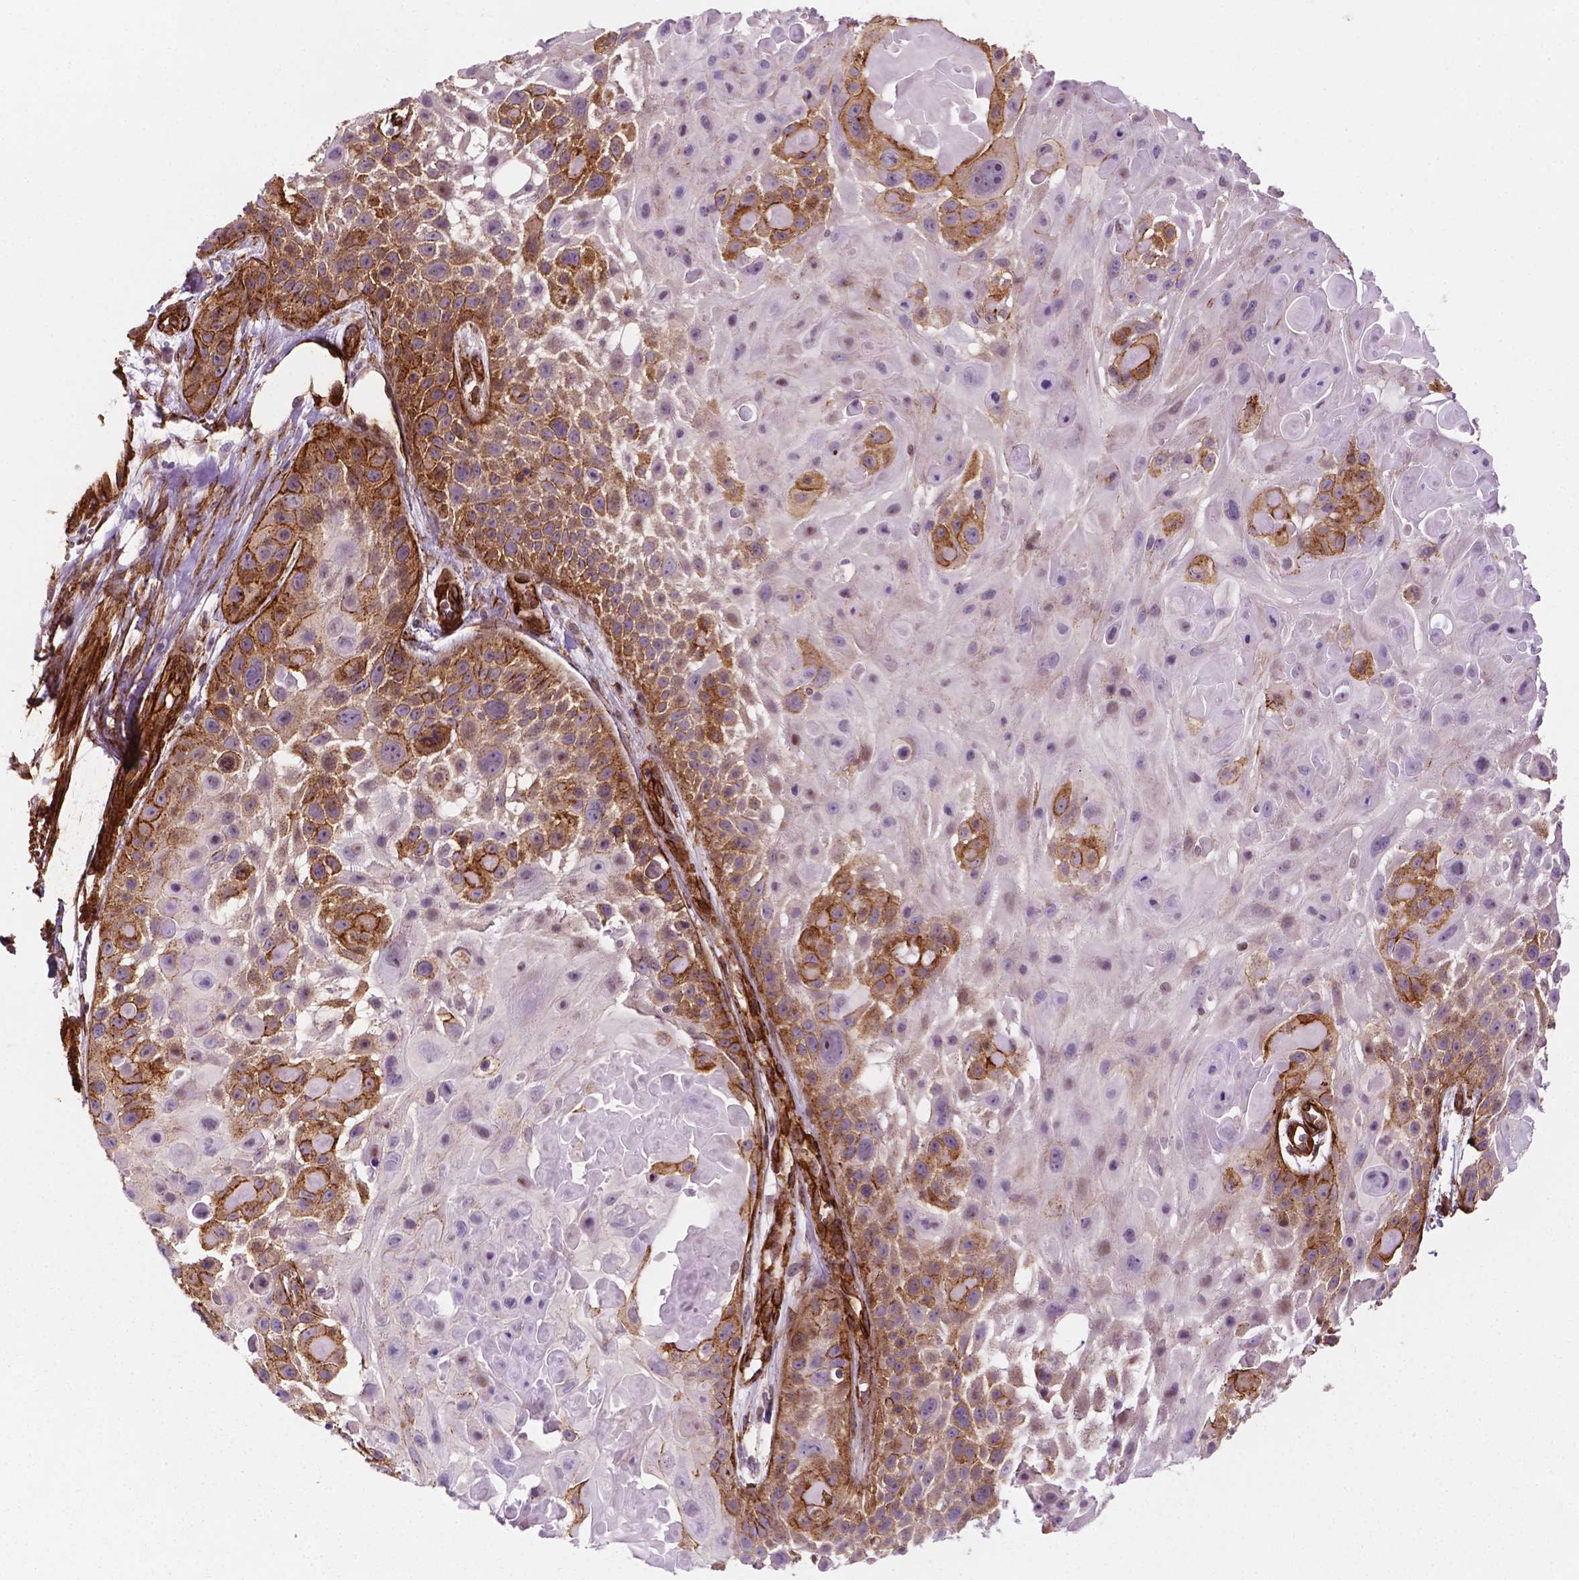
{"staining": {"intensity": "moderate", "quantity": "25%-75%", "location": "cytoplasmic/membranous"}, "tissue": "skin cancer", "cell_type": "Tumor cells", "image_type": "cancer", "snomed": [{"axis": "morphology", "description": "Squamous cell carcinoma, NOS"}, {"axis": "topography", "description": "Skin"}, {"axis": "topography", "description": "Anal"}], "caption": "Immunohistochemical staining of skin cancer reveals medium levels of moderate cytoplasmic/membranous staining in about 25%-75% of tumor cells. (DAB IHC, brown staining for protein, blue staining for nuclei).", "gene": "EGFL8", "patient": {"sex": "female", "age": 75}}